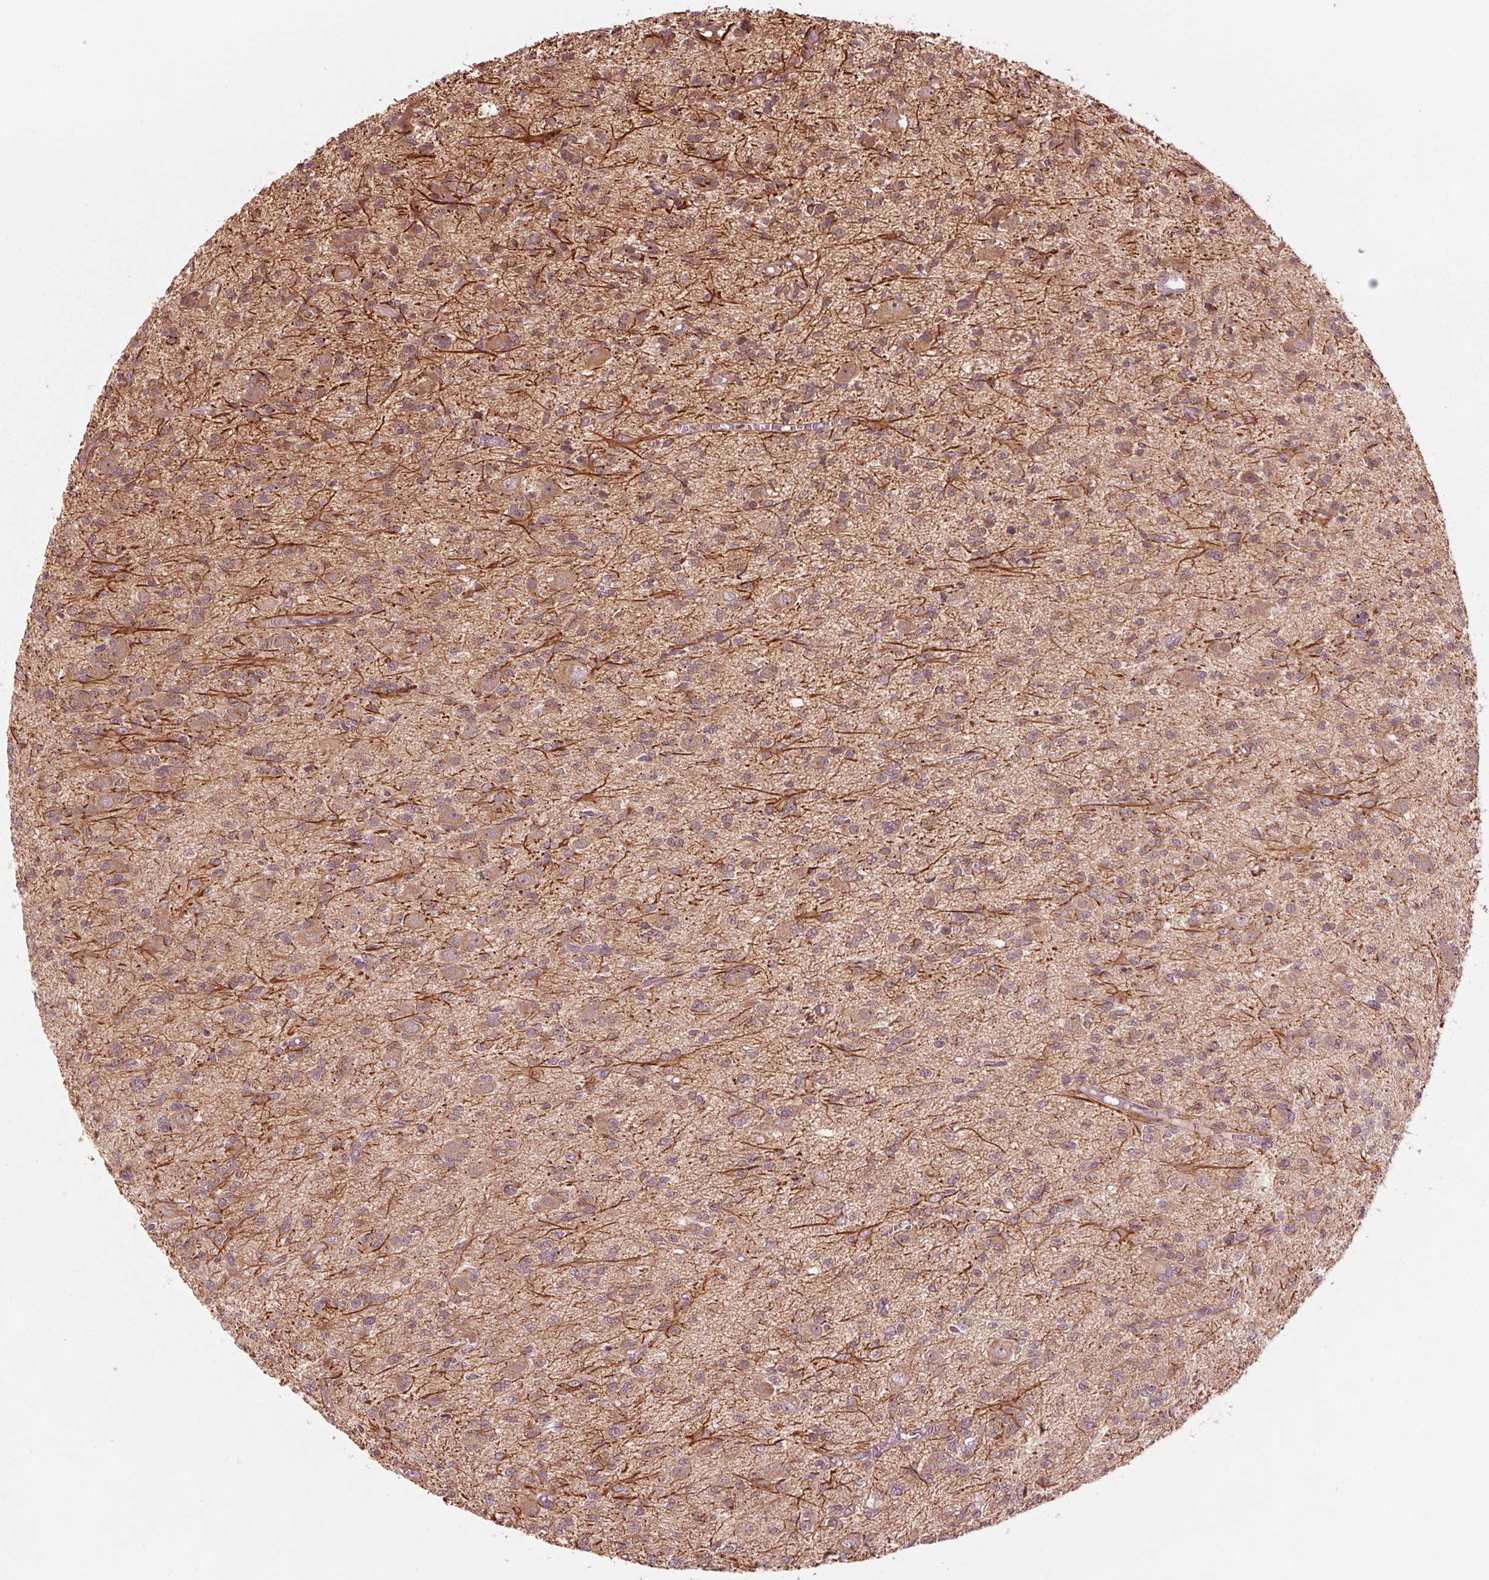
{"staining": {"intensity": "weak", "quantity": ">75%", "location": "cytoplasmic/membranous"}, "tissue": "glioma", "cell_type": "Tumor cells", "image_type": "cancer", "snomed": [{"axis": "morphology", "description": "Glioma, malignant, Low grade"}, {"axis": "topography", "description": "Brain"}], "caption": "Immunohistochemical staining of glioma displays weak cytoplasmic/membranous protein staining in about >75% of tumor cells.", "gene": "CMIP", "patient": {"sex": "male", "age": 64}}